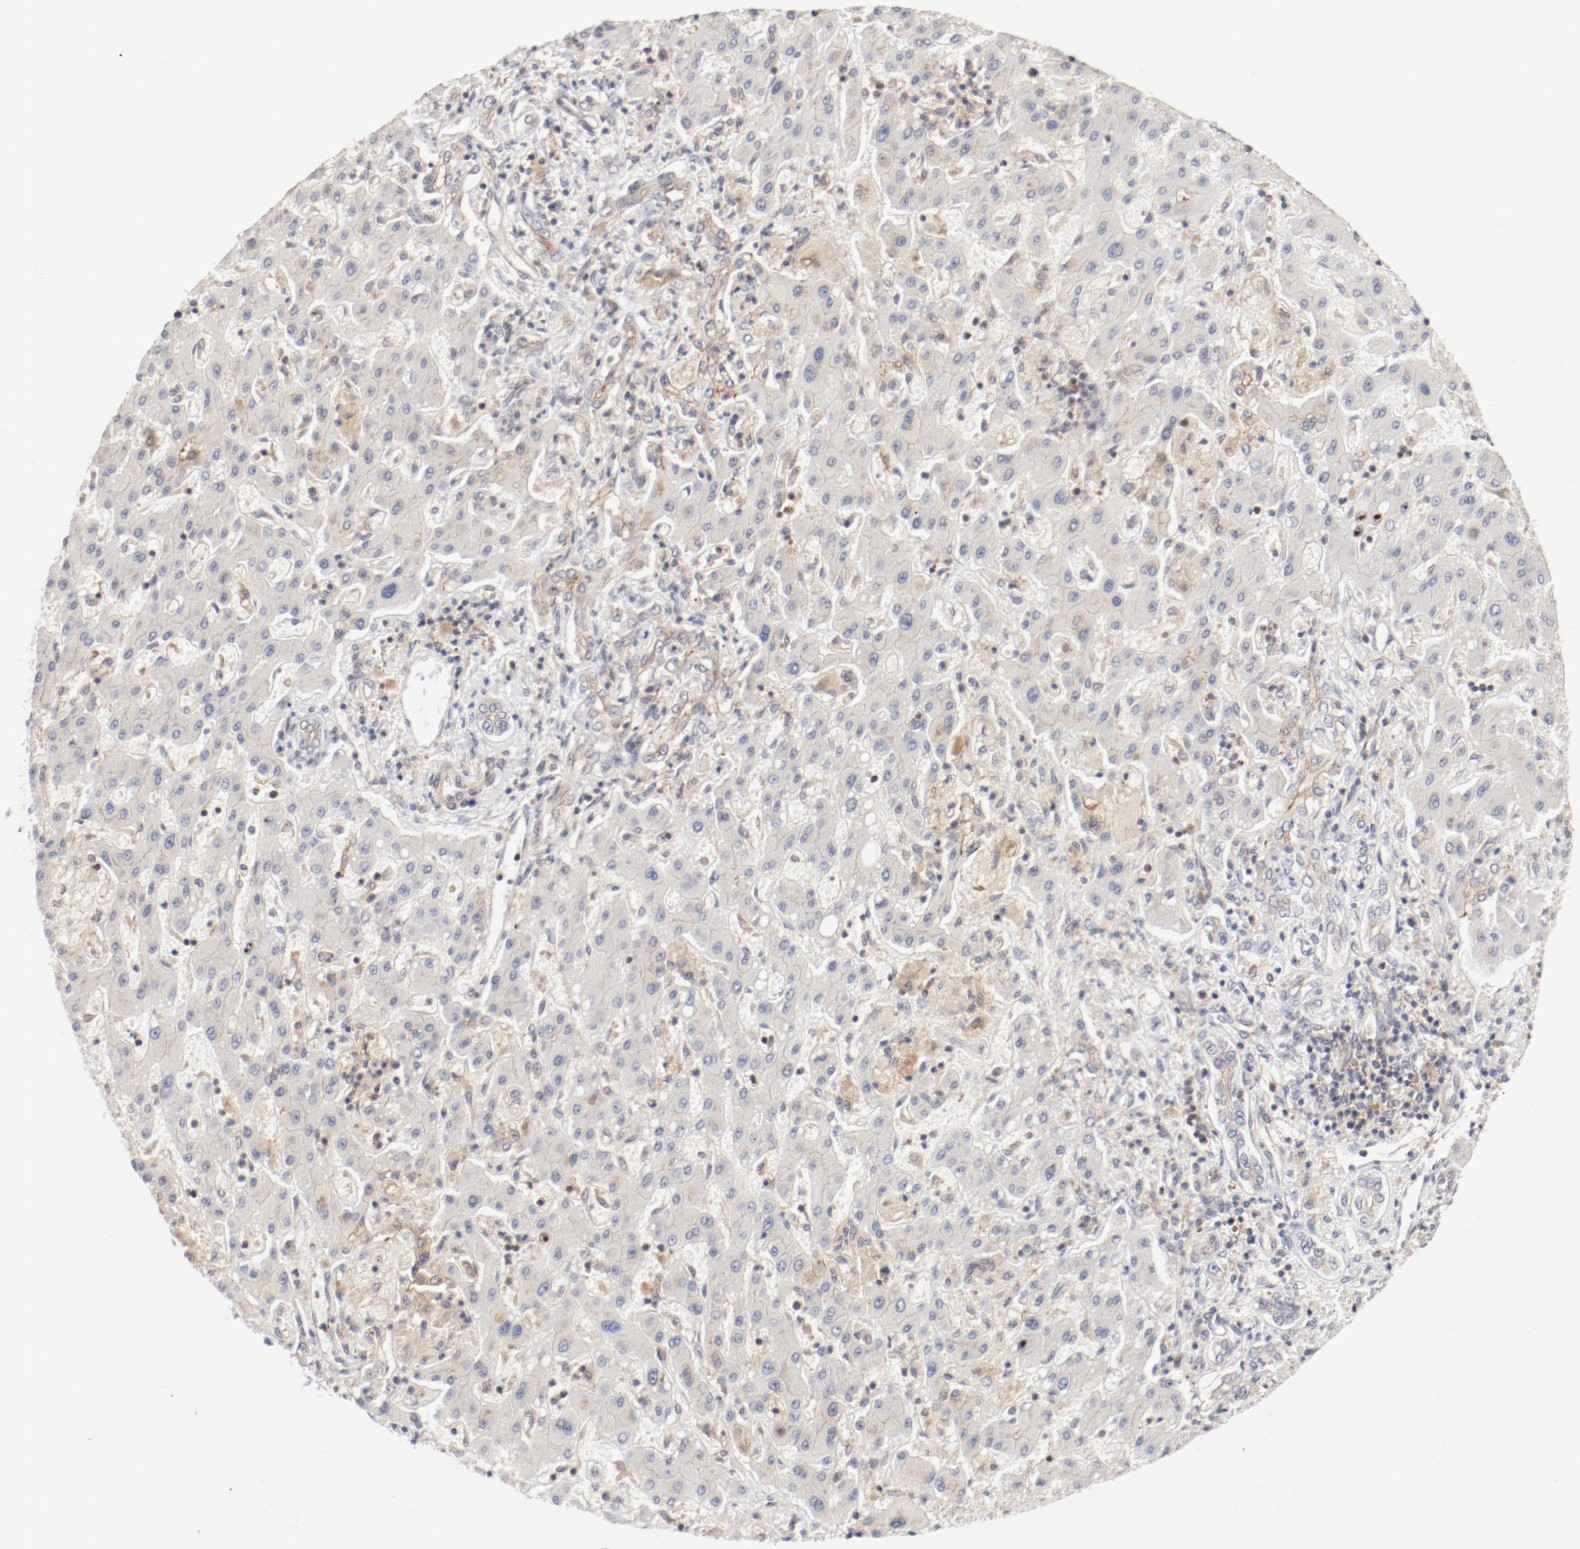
{"staining": {"intensity": "weak", "quantity": "<25%", "location": "cytoplasmic/membranous"}, "tissue": "liver cancer", "cell_type": "Tumor cells", "image_type": "cancer", "snomed": [{"axis": "morphology", "description": "Cholangiocarcinoma"}, {"axis": "topography", "description": "Liver"}], "caption": "High power microscopy image of an IHC photomicrograph of liver cholangiocarcinoma, revealing no significant staining in tumor cells.", "gene": "ZNF267", "patient": {"sex": "male", "age": 50}}